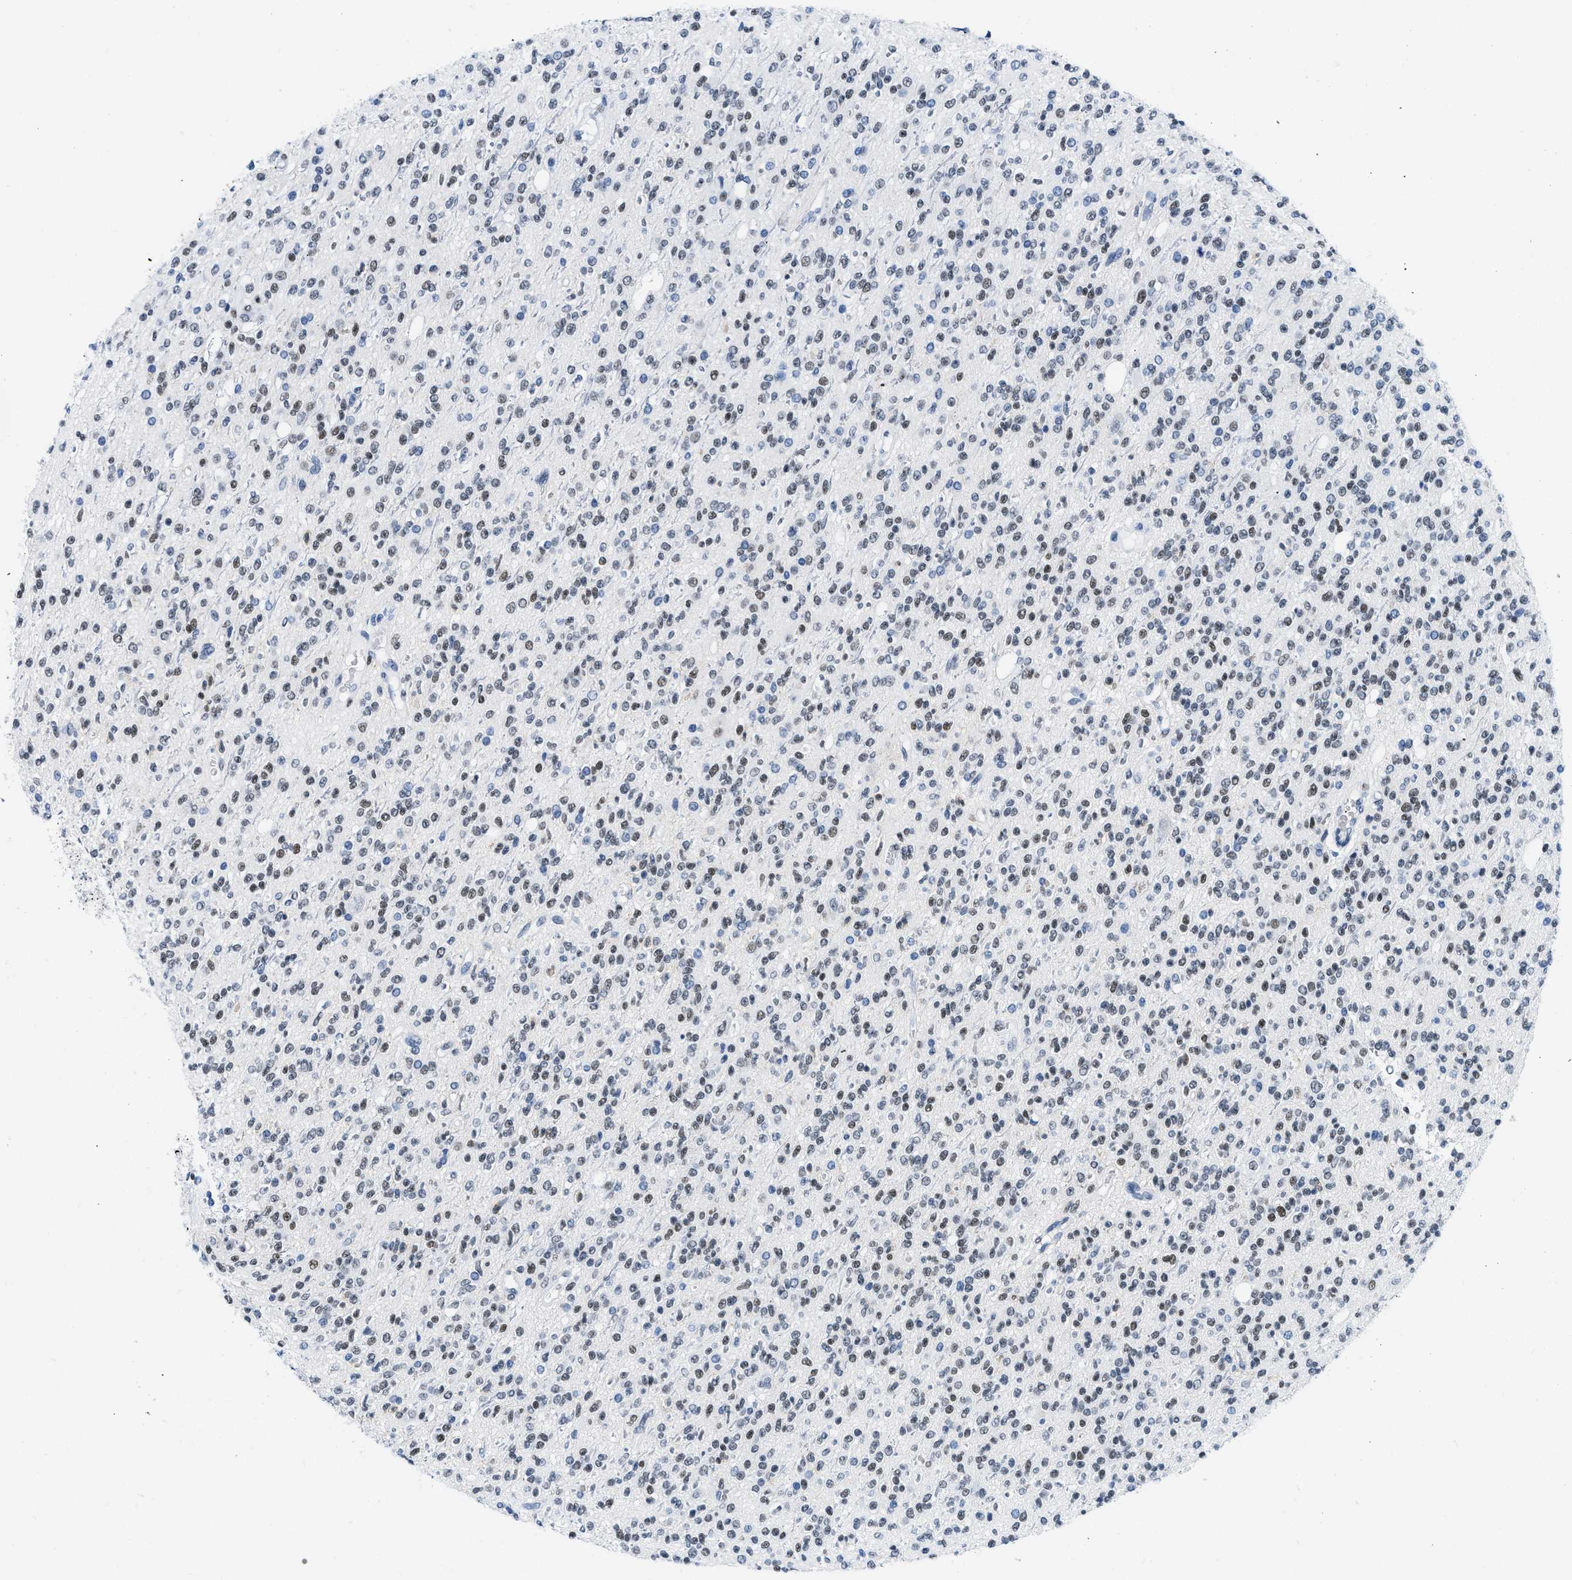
{"staining": {"intensity": "weak", "quantity": "25%-75%", "location": "nuclear"}, "tissue": "glioma", "cell_type": "Tumor cells", "image_type": "cancer", "snomed": [{"axis": "morphology", "description": "Glioma, malignant, High grade"}, {"axis": "topography", "description": "Brain"}], "caption": "Glioma stained with immunohistochemistry (IHC) exhibits weak nuclear positivity in approximately 25%-75% of tumor cells. The protein of interest is shown in brown color, while the nuclei are stained blue.", "gene": "CTBP1", "patient": {"sex": "male", "age": 34}}